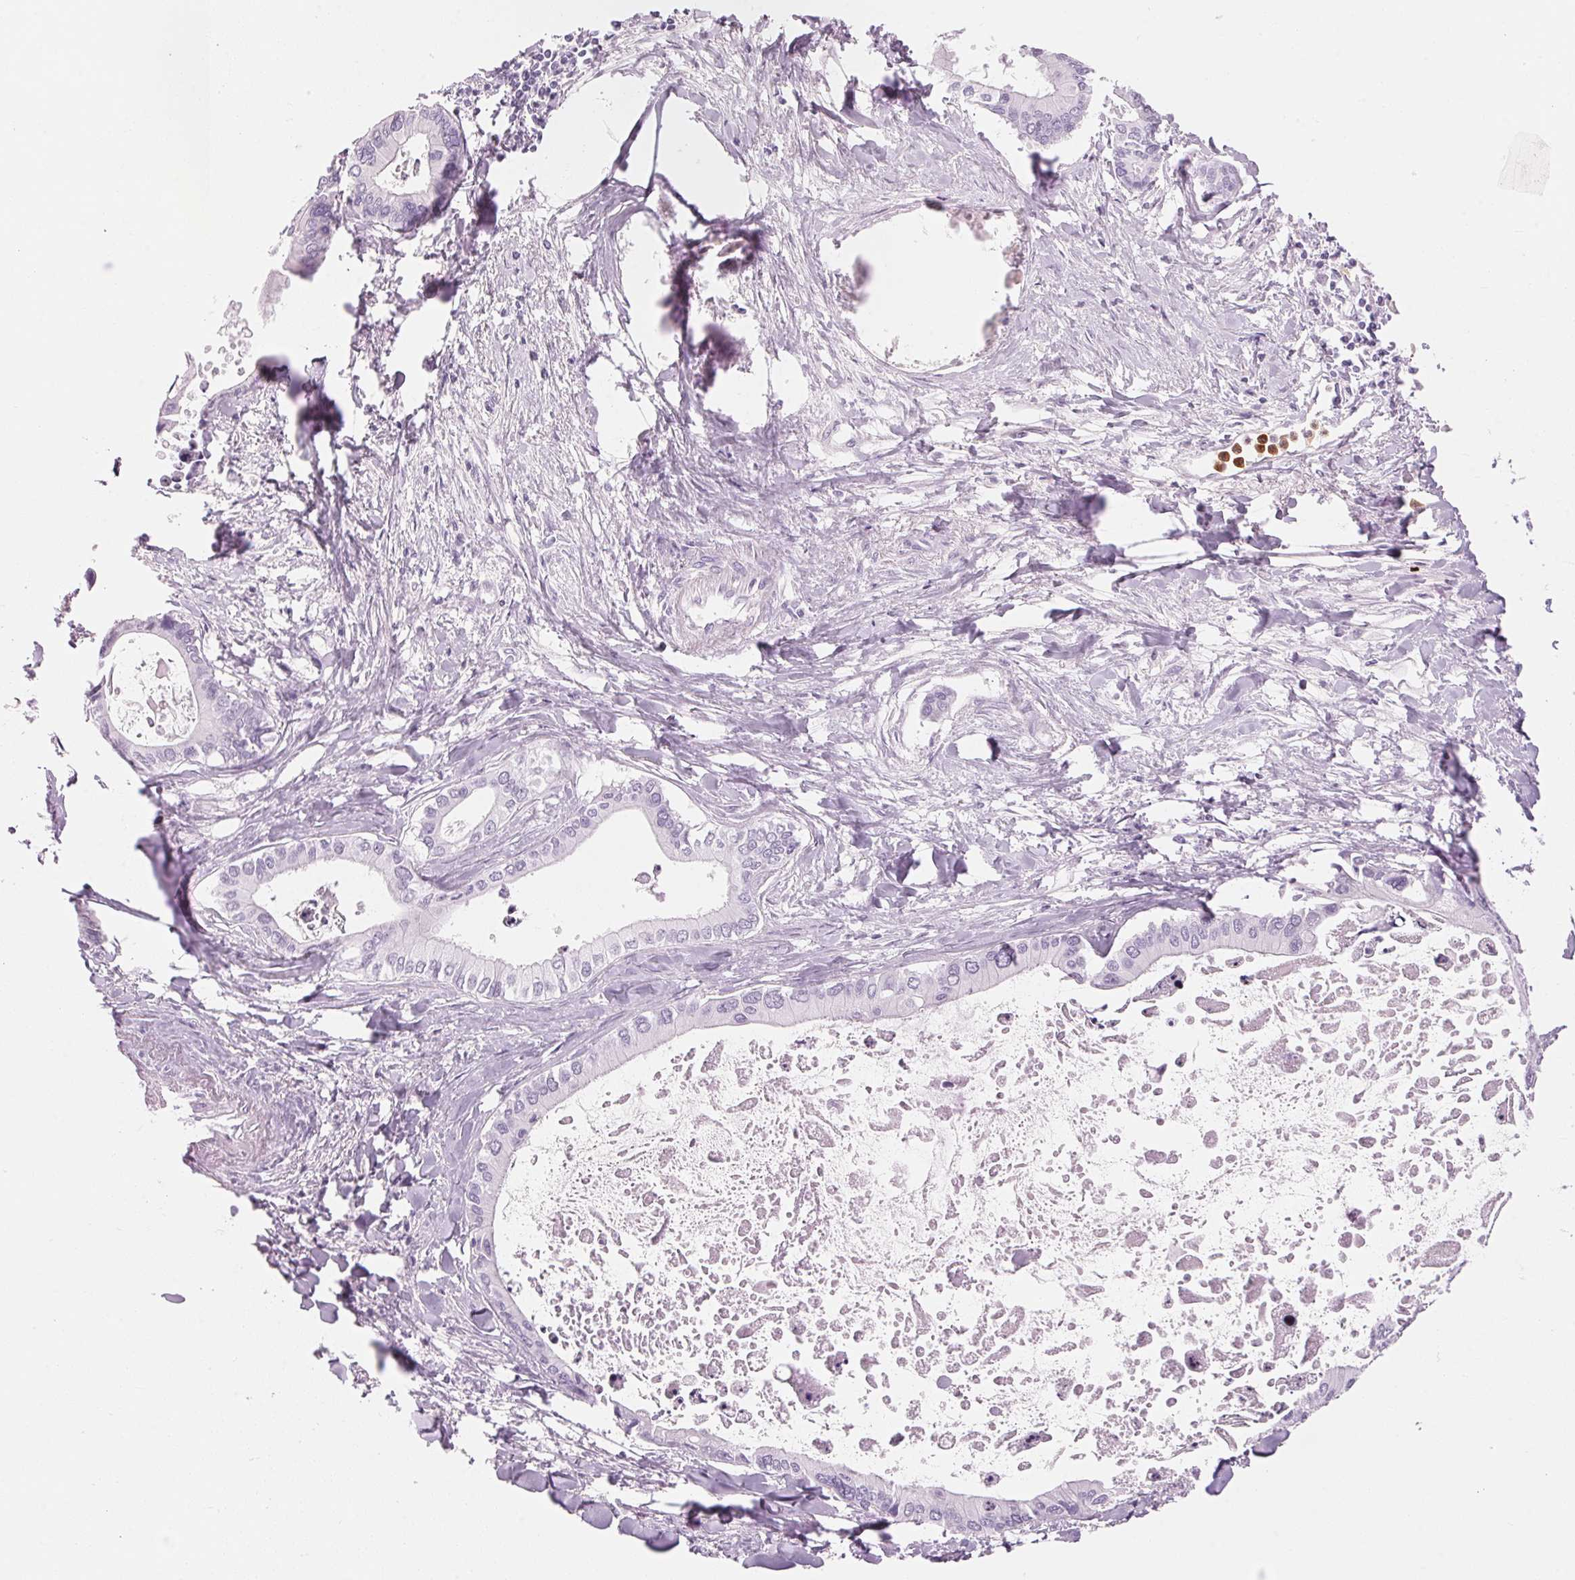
{"staining": {"intensity": "negative", "quantity": "none", "location": "none"}, "tissue": "liver cancer", "cell_type": "Tumor cells", "image_type": "cancer", "snomed": [{"axis": "morphology", "description": "Cholangiocarcinoma"}, {"axis": "topography", "description": "Liver"}], "caption": "This is an immunohistochemistry (IHC) image of human liver cancer. There is no staining in tumor cells.", "gene": "KLK7", "patient": {"sex": "male", "age": 66}}